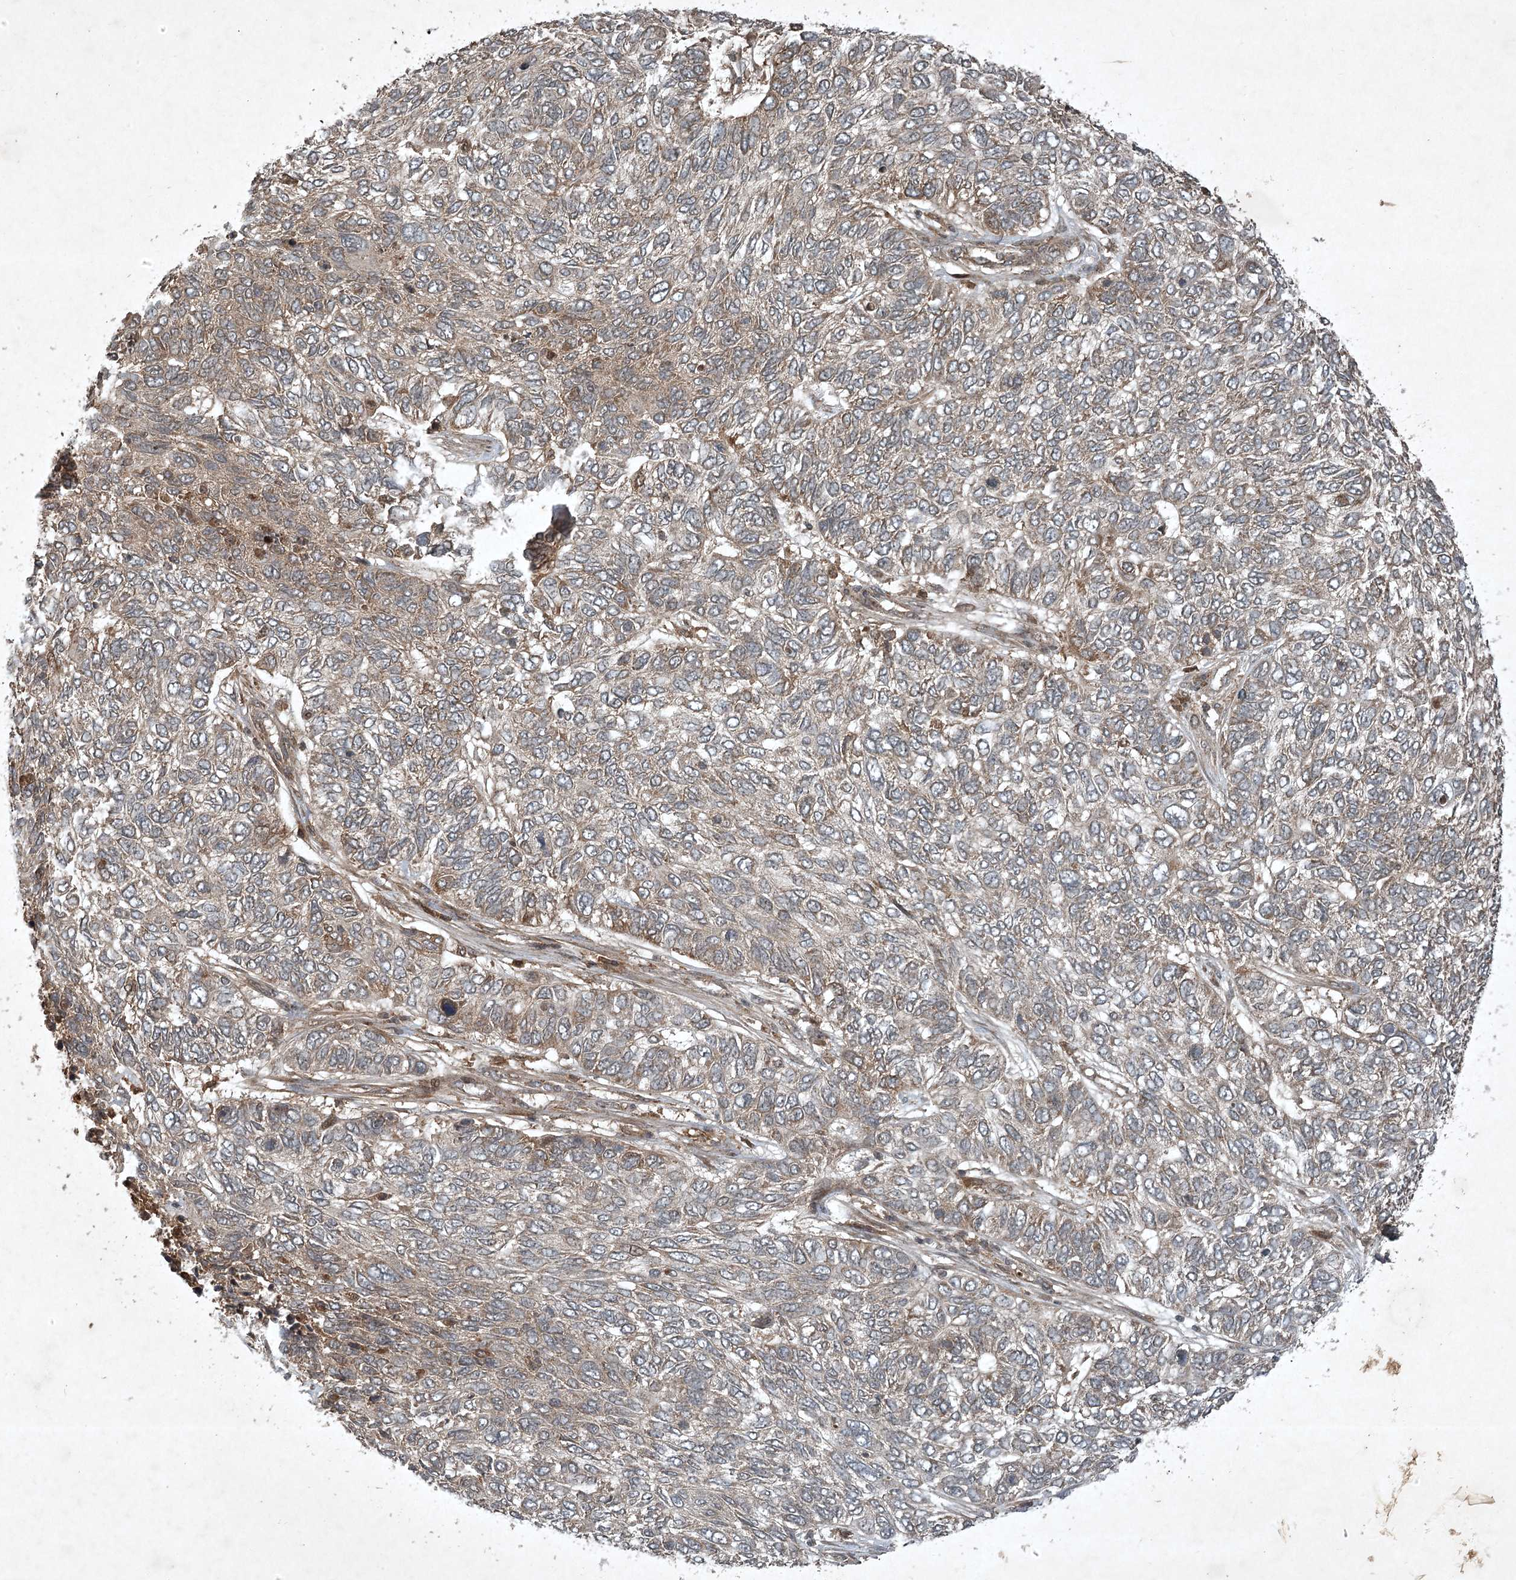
{"staining": {"intensity": "weak", "quantity": "<25%", "location": "cytoplasmic/membranous"}, "tissue": "skin cancer", "cell_type": "Tumor cells", "image_type": "cancer", "snomed": [{"axis": "morphology", "description": "Basal cell carcinoma"}, {"axis": "topography", "description": "Skin"}], "caption": "The immunohistochemistry photomicrograph has no significant positivity in tumor cells of skin cancer (basal cell carcinoma) tissue.", "gene": "UNC93A", "patient": {"sex": "female", "age": 65}}